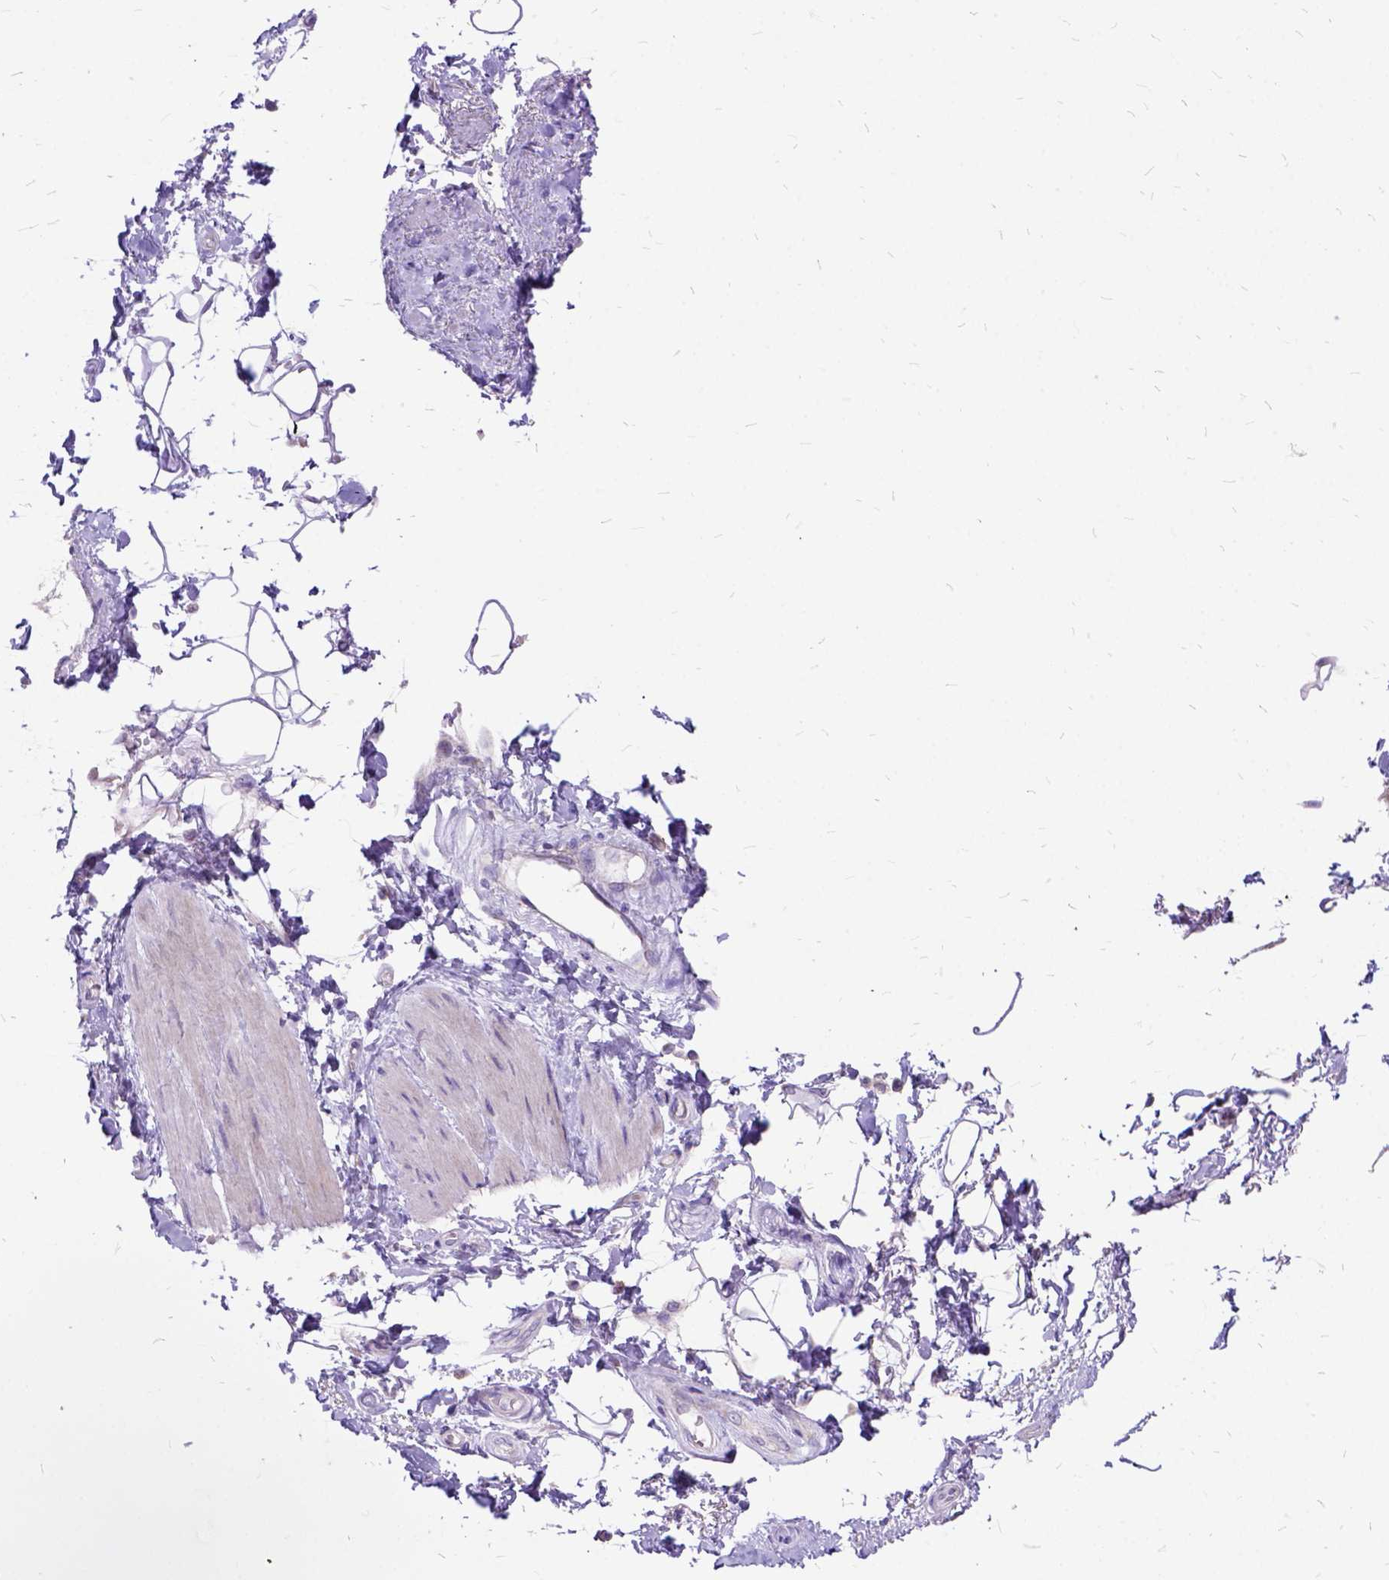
{"staining": {"intensity": "negative", "quantity": "none", "location": "none"}, "tissue": "adipose tissue", "cell_type": "Adipocytes", "image_type": "normal", "snomed": [{"axis": "morphology", "description": "Normal tissue, NOS"}, {"axis": "topography", "description": "Anal"}, {"axis": "topography", "description": "Peripheral nerve tissue"}], "caption": "Benign adipose tissue was stained to show a protein in brown. There is no significant expression in adipocytes. Brightfield microscopy of IHC stained with DAB (3,3'-diaminobenzidine) (brown) and hematoxylin (blue), captured at high magnification.", "gene": "CTAG2", "patient": {"sex": "male", "age": 51}}